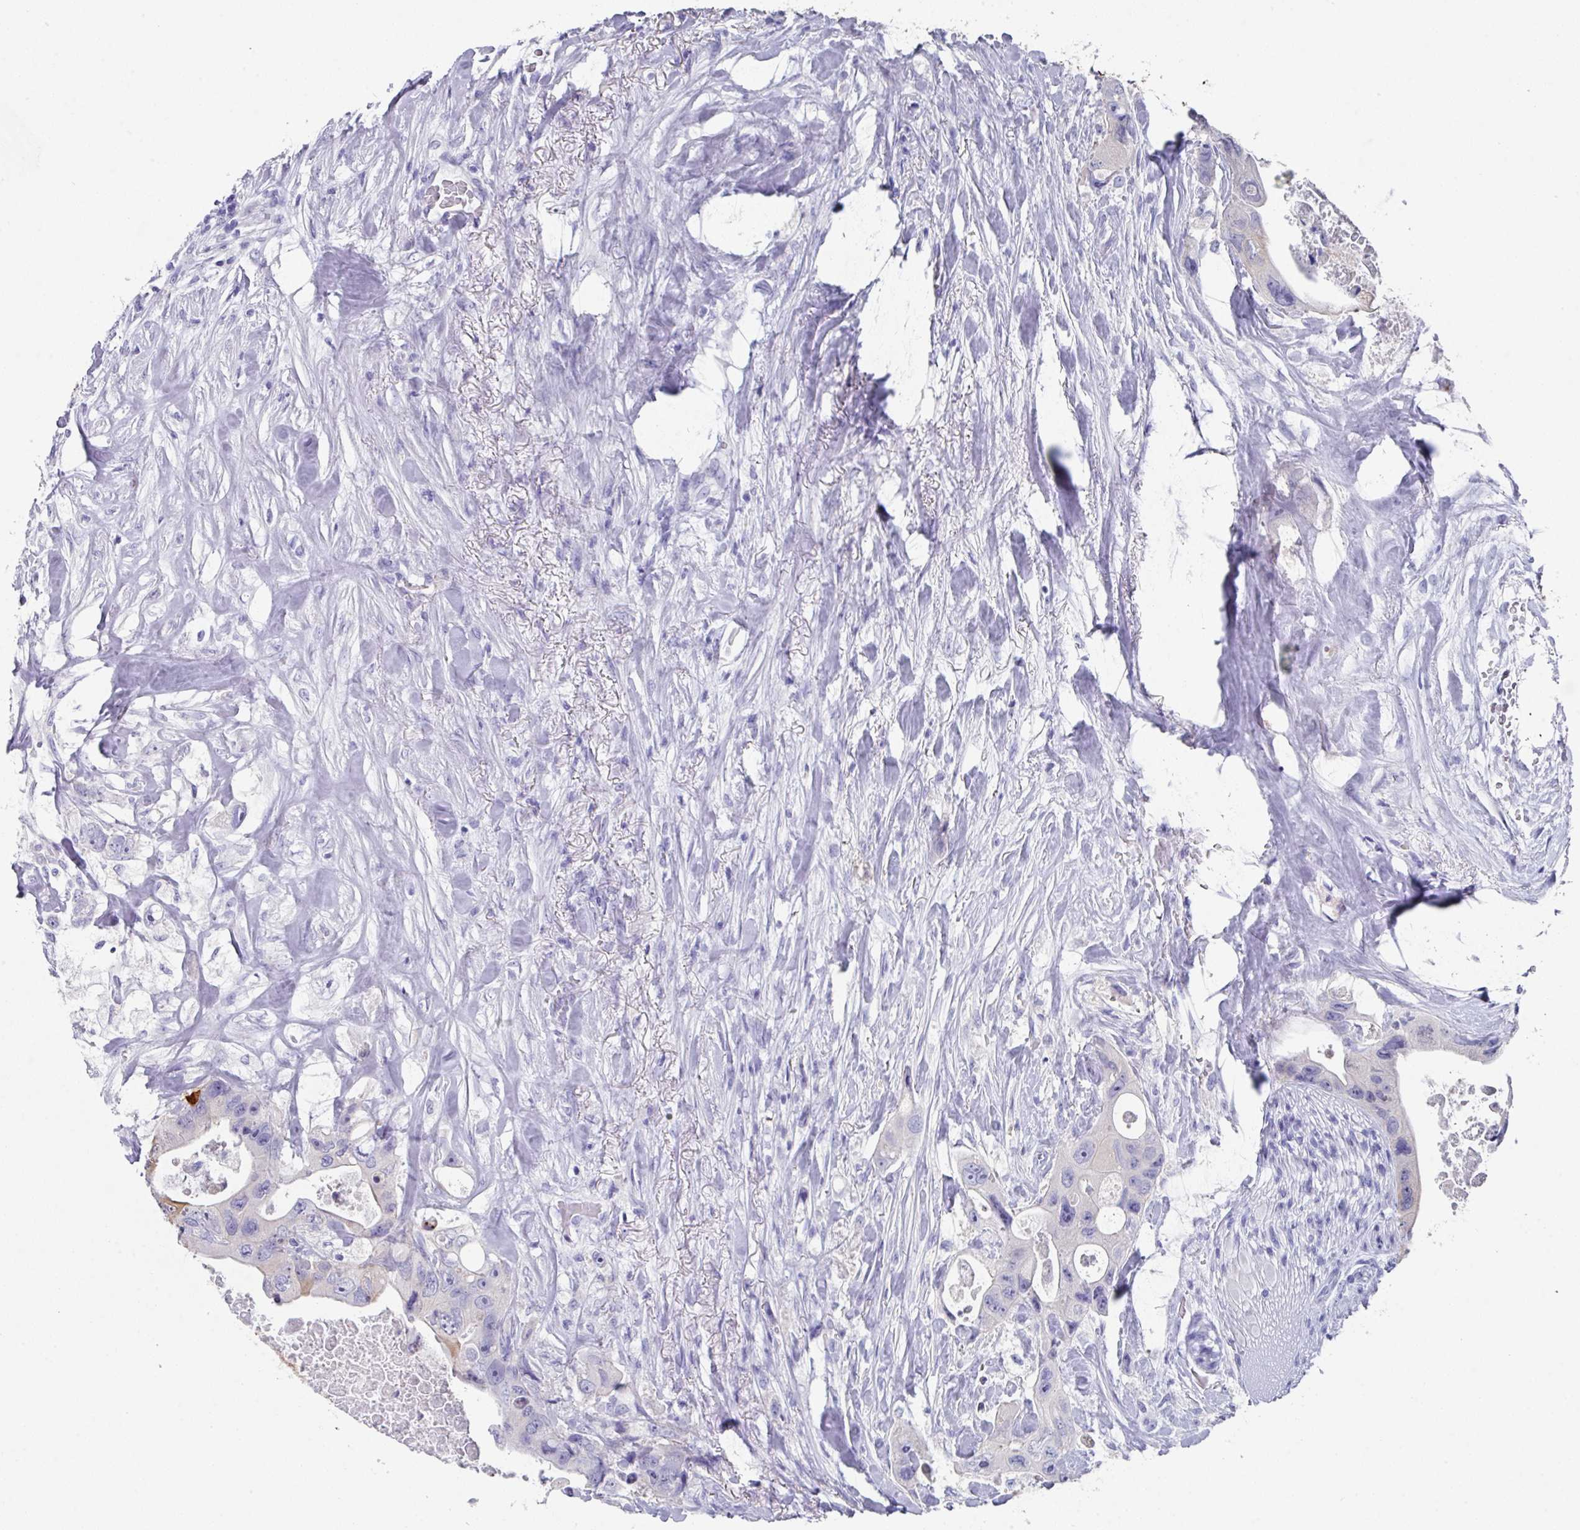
{"staining": {"intensity": "negative", "quantity": "none", "location": "none"}, "tissue": "colorectal cancer", "cell_type": "Tumor cells", "image_type": "cancer", "snomed": [{"axis": "morphology", "description": "Adenocarcinoma, NOS"}, {"axis": "topography", "description": "Colon"}], "caption": "Micrograph shows no protein staining in tumor cells of colorectal adenocarcinoma tissue. Nuclei are stained in blue.", "gene": "PEX10", "patient": {"sex": "female", "age": 46}}